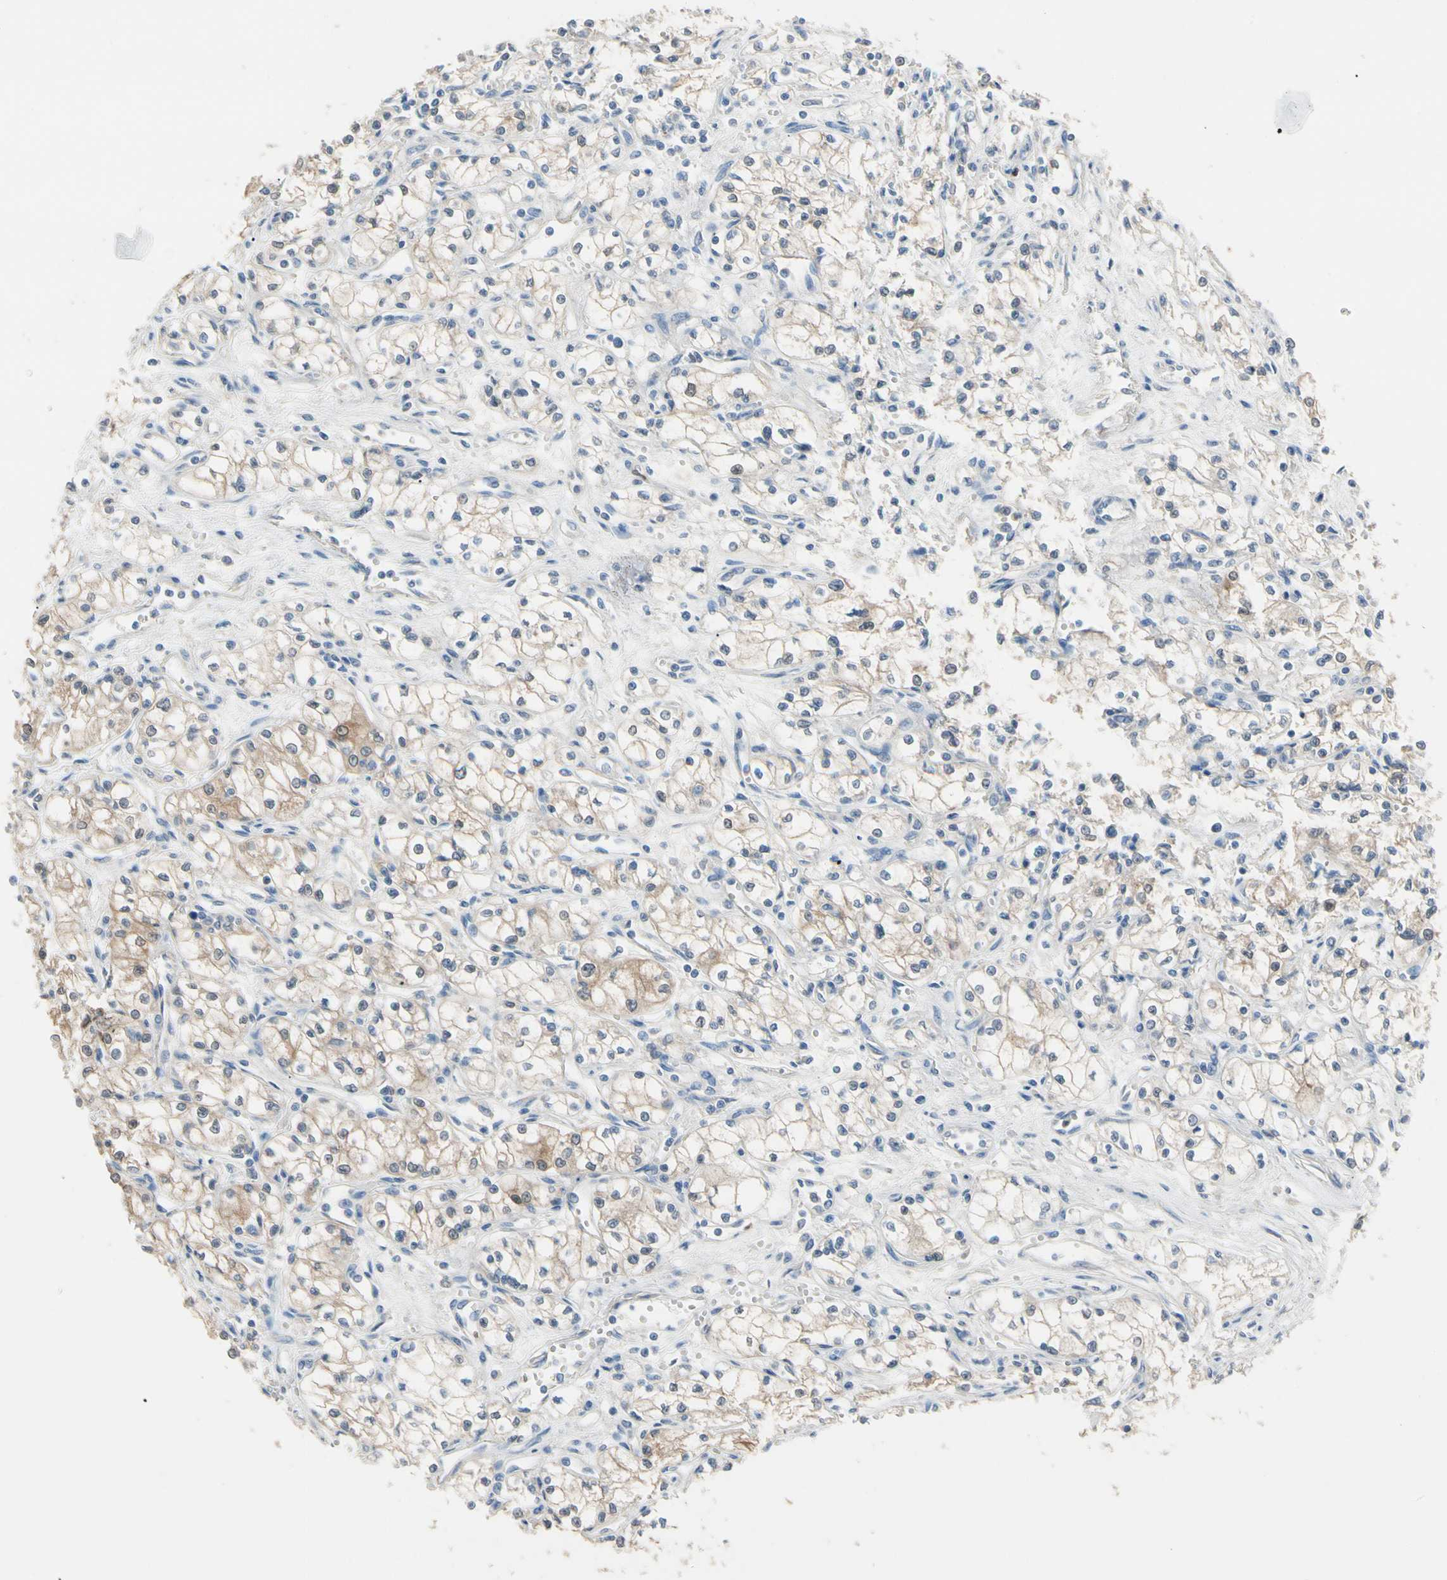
{"staining": {"intensity": "moderate", "quantity": "<25%", "location": "cytoplasmic/membranous,nuclear"}, "tissue": "renal cancer", "cell_type": "Tumor cells", "image_type": "cancer", "snomed": [{"axis": "morphology", "description": "Normal tissue, NOS"}, {"axis": "morphology", "description": "Adenocarcinoma, NOS"}, {"axis": "topography", "description": "Kidney"}], "caption": "A high-resolution photomicrograph shows IHC staining of renal adenocarcinoma, which exhibits moderate cytoplasmic/membranous and nuclear staining in about <25% of tumor cells. (Stains: DAB (3,3'-diaminobenzidine) in brown, nuclei in blue, Microscopy: brightfield microscopy at high magnification).", "gene": "BBOX1", "patient": {"sex": "male", "age": 59}}